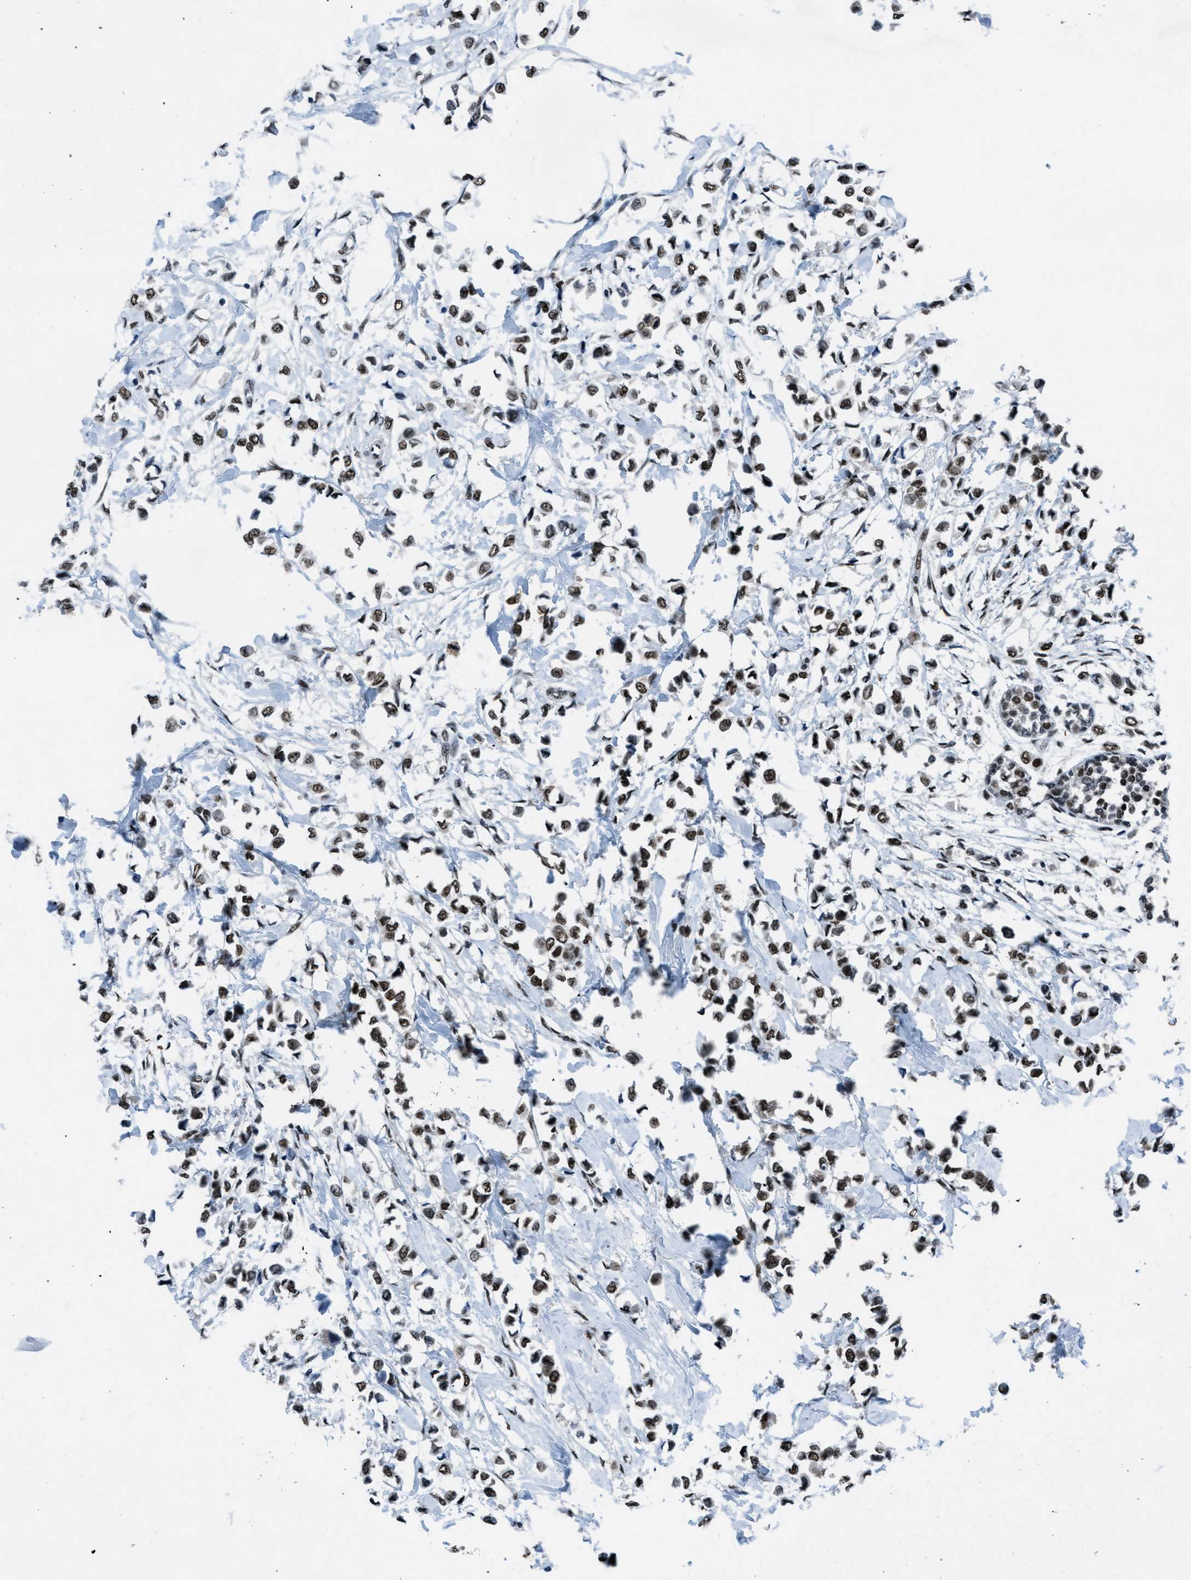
{"staining": {"intensity": "strong", "quantity": ">75%", "location": "nuclear"}, "tissue": "breast cancer", "cell_type": "Tumor cells", "image_type": "cancer", "snomed": [{"axis": "morphology", "description": "Lobular carcinoma"}, {"axis": "topography", "description": "Breast"}], "caption": "Immunohistochemical staining of breast cancer exhibits high levels of strong nuclear staining in approximately >75% of tumor cells.", "gene": "GATAD2B", "patient": {"sex": "female", "age": 51}}